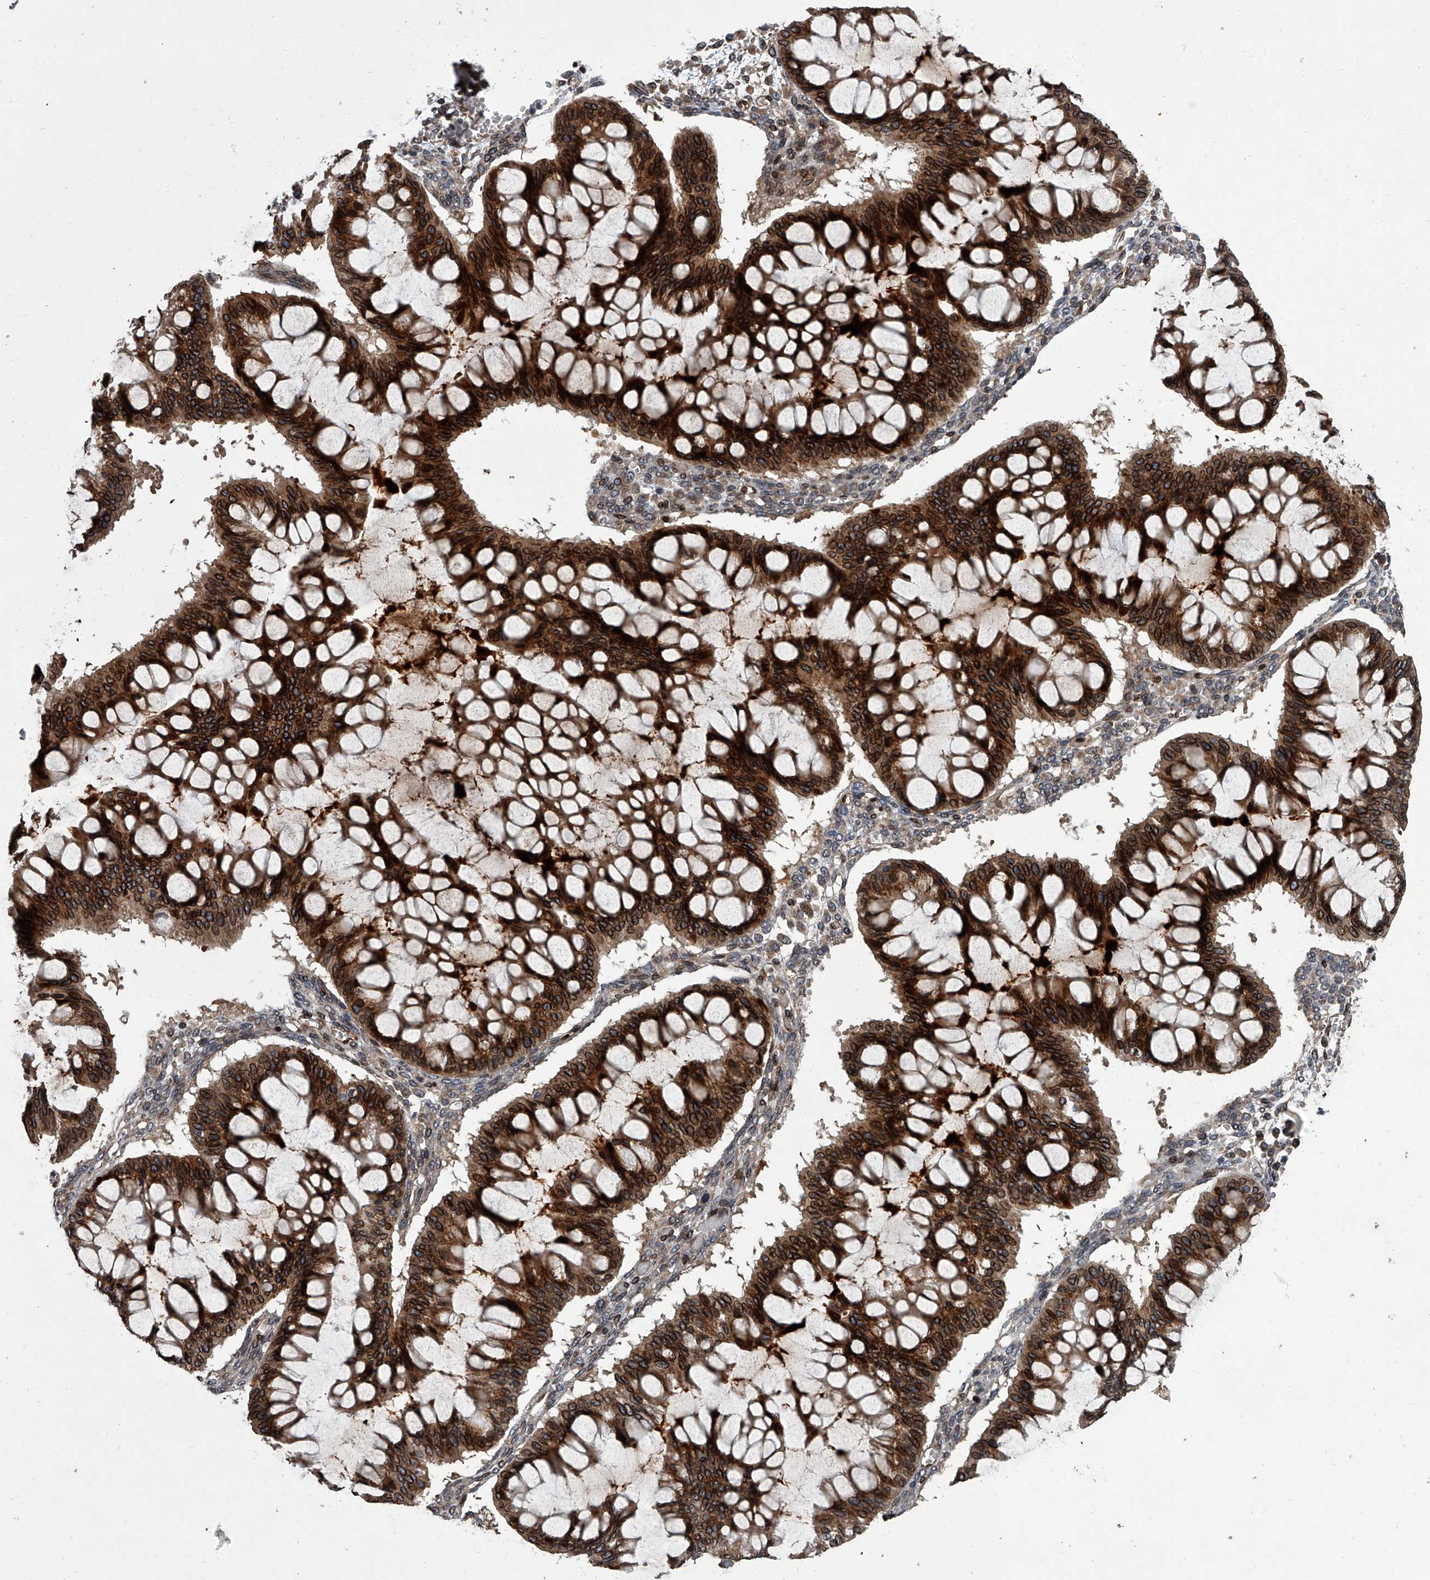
{"staining": {"intensity": "strong", "quantity": ">75%", "location": "cytoplasmic/membranous,nuclear"}, "tissue": "ovarian cancer", "cell_type": "Tumor cells", "image_type": "cancer", "snomed": [{"axis": "morphology", "description": "Cystadenocarcinoma, mucinous, NOS"}, {"axis": "topography", "description": "Ovary"}], "caption": "Human ovarian cancer stained with a protein marker exhibits strong staining in tumor cells.", "gene": "LRRC8C", "patient": {"sex": "female", "age": 73}}